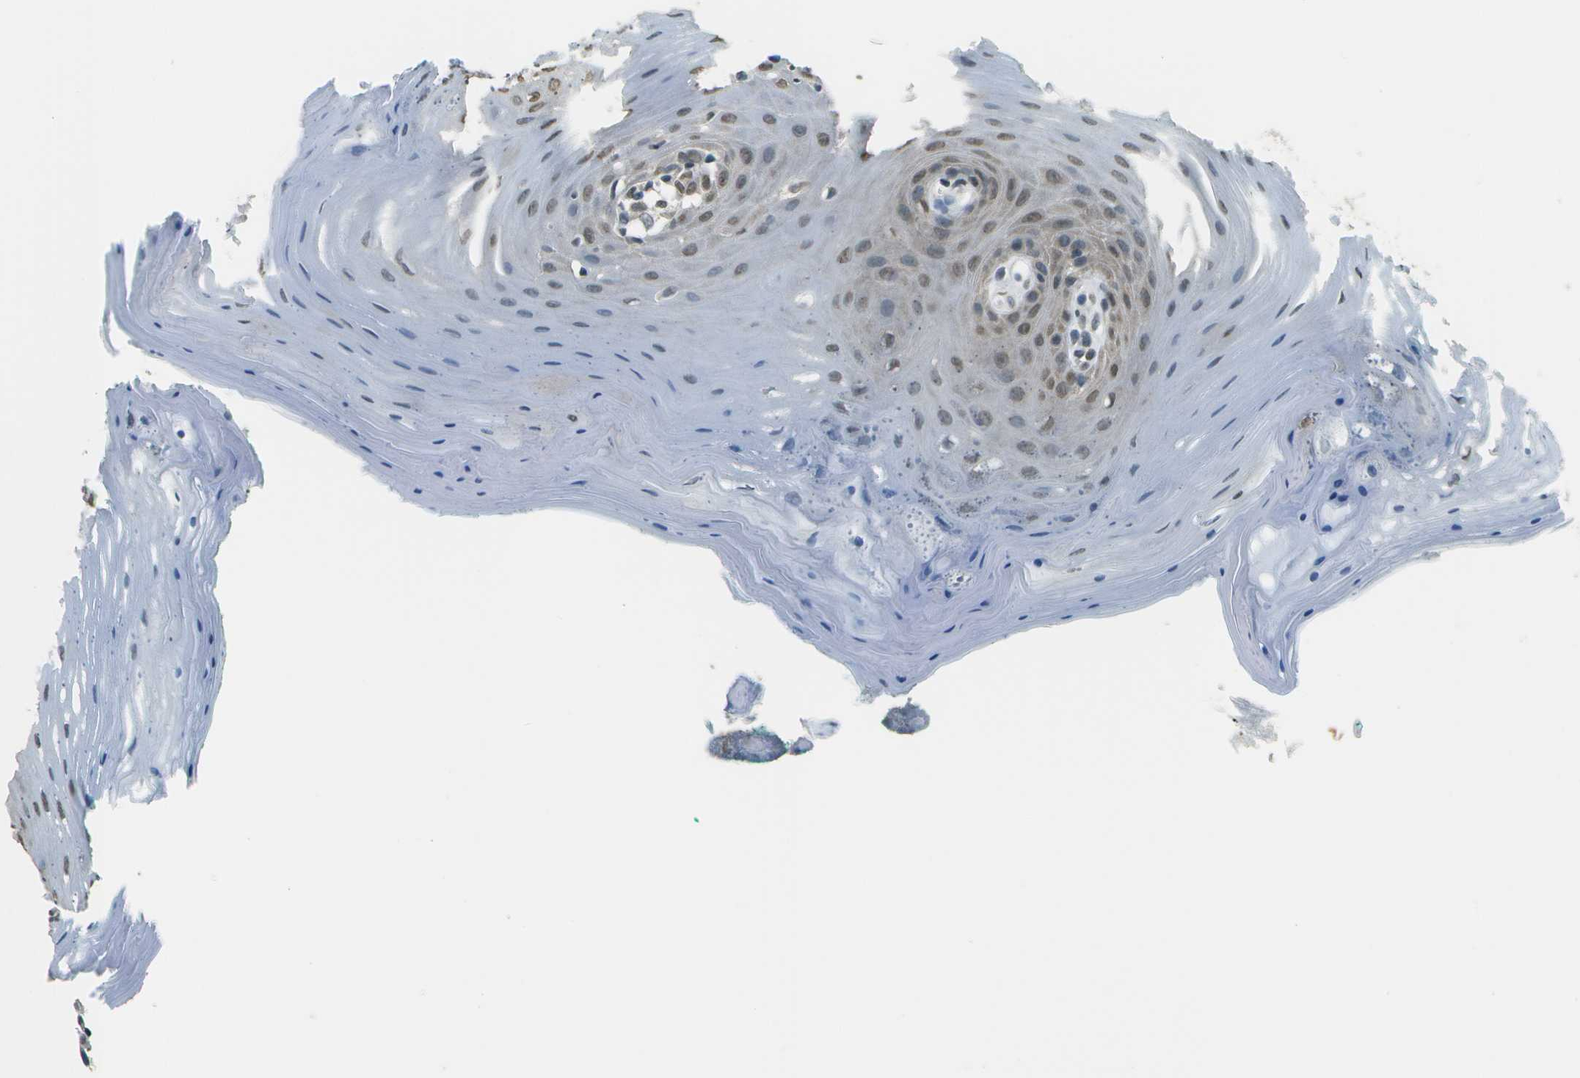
{"staining": {"intensity": "moderate", "quantity": "25%-75%", "location": "nuclear"}, "tissue": "oral mucosa", "cell_type": "Squamous epithelial cells", "image_type": "normal", "snomed": [{"axis": "morphology", "description": "Normal tissue, NOS"}, {"axis": "topography", "description": "Skeletal muscle"}, {"axis": "topography", "description": "Oral tissue"}], "caption": "DAB immunohistochemical staining of normal oral mucosa demonstrates moderate nuclear protein staining in approximately 25%-75% of squamous epithelial cells.", "gene": "ABL2", "patient": {"sex": "male", "age": 58}}